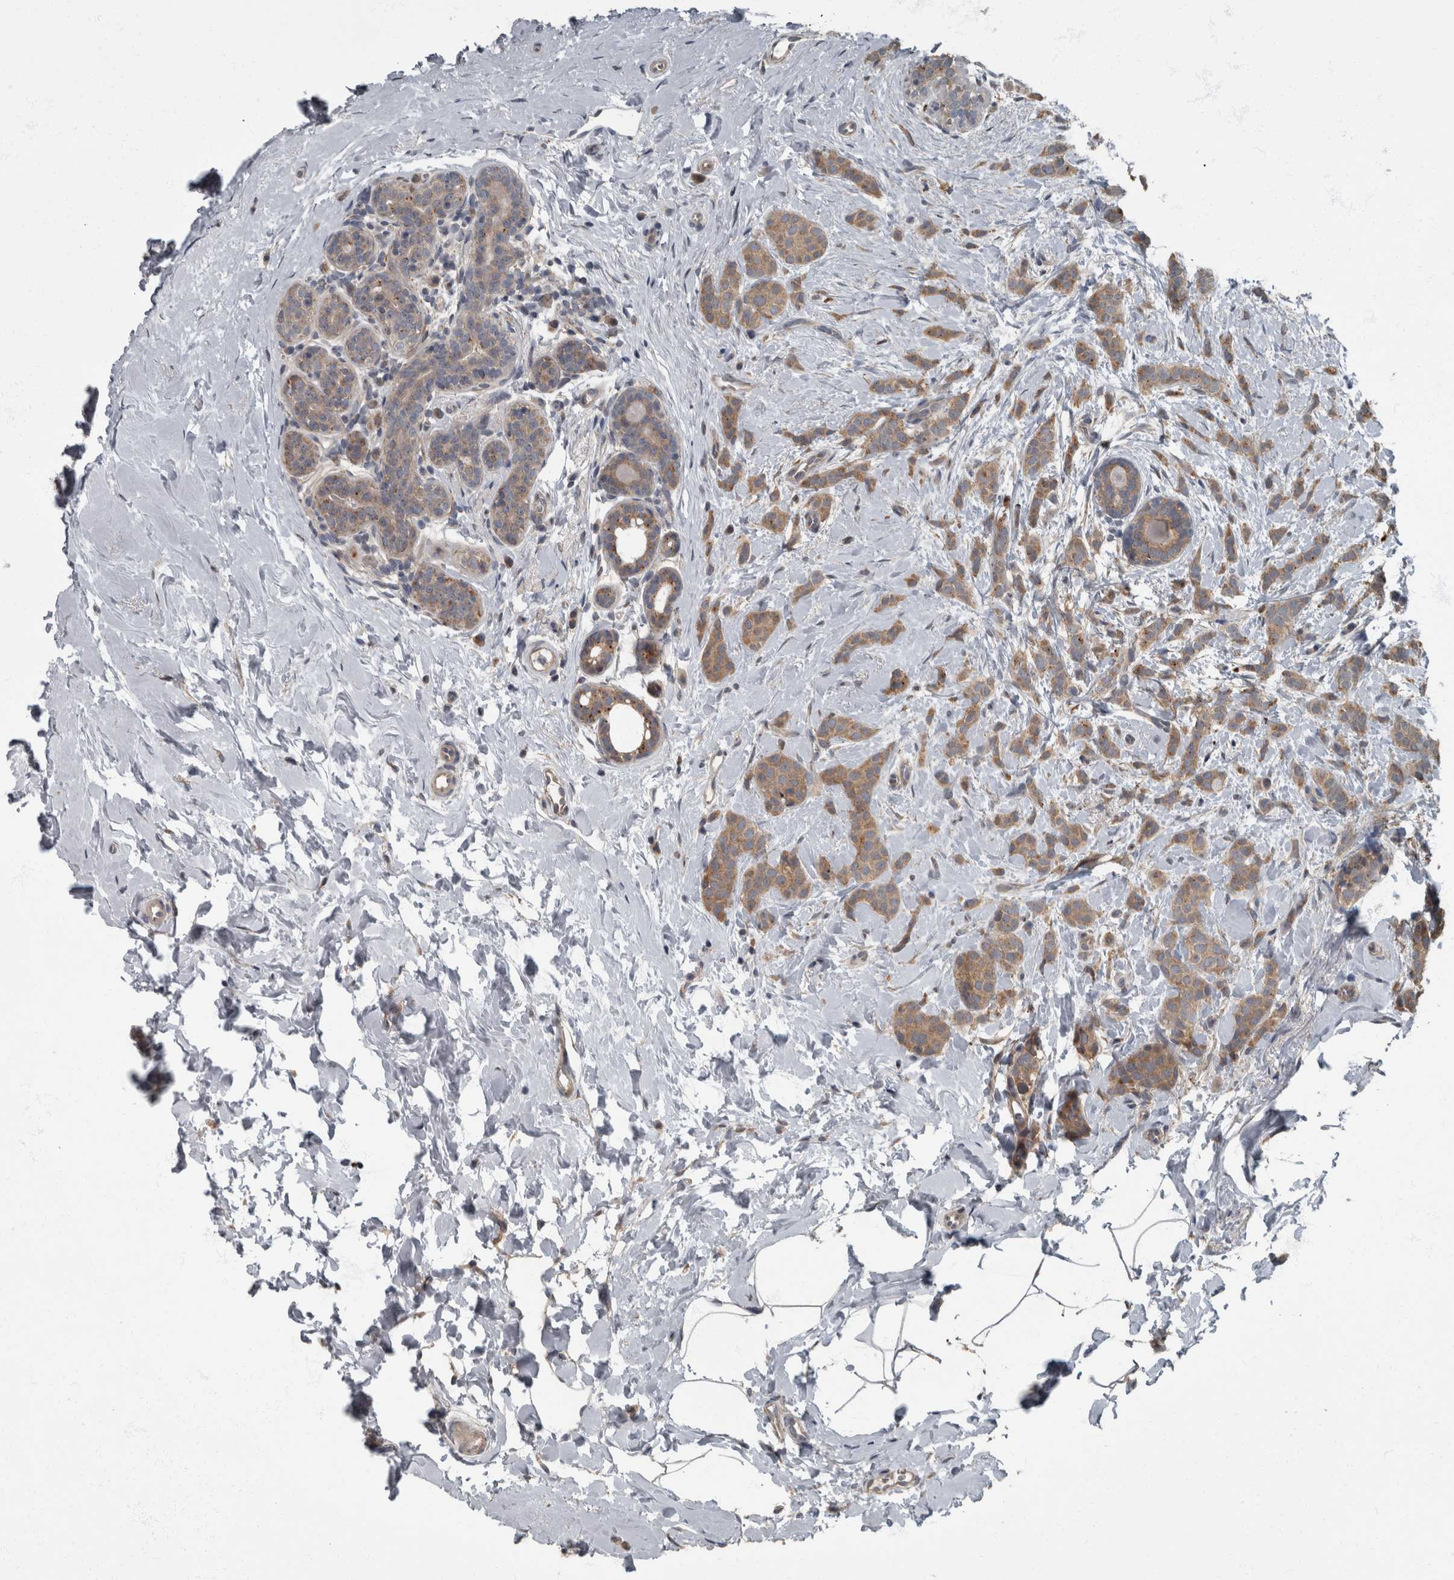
{"staining": {"intensity": "moderate", "quantity": ">75%", "location": "cytoplasmic/membranous"}, "tissue": "breast cancer", "cell_type": "Tumor cells", "image_type": "cancer", "snomed": [{"axis": "morphology", "description": "Lobular carcinoma, in situ"}, {"axis": "morphology", "description": "Lobular carcinoma"}, {"axis": "topography", "description": "Breast"}], "caption": "Human breast cancer stained with a protein marker demonstrates moderate staining in tumor cells.", "gene": "RABGGTB", "patient": {"sex": "female", "age": 41}}